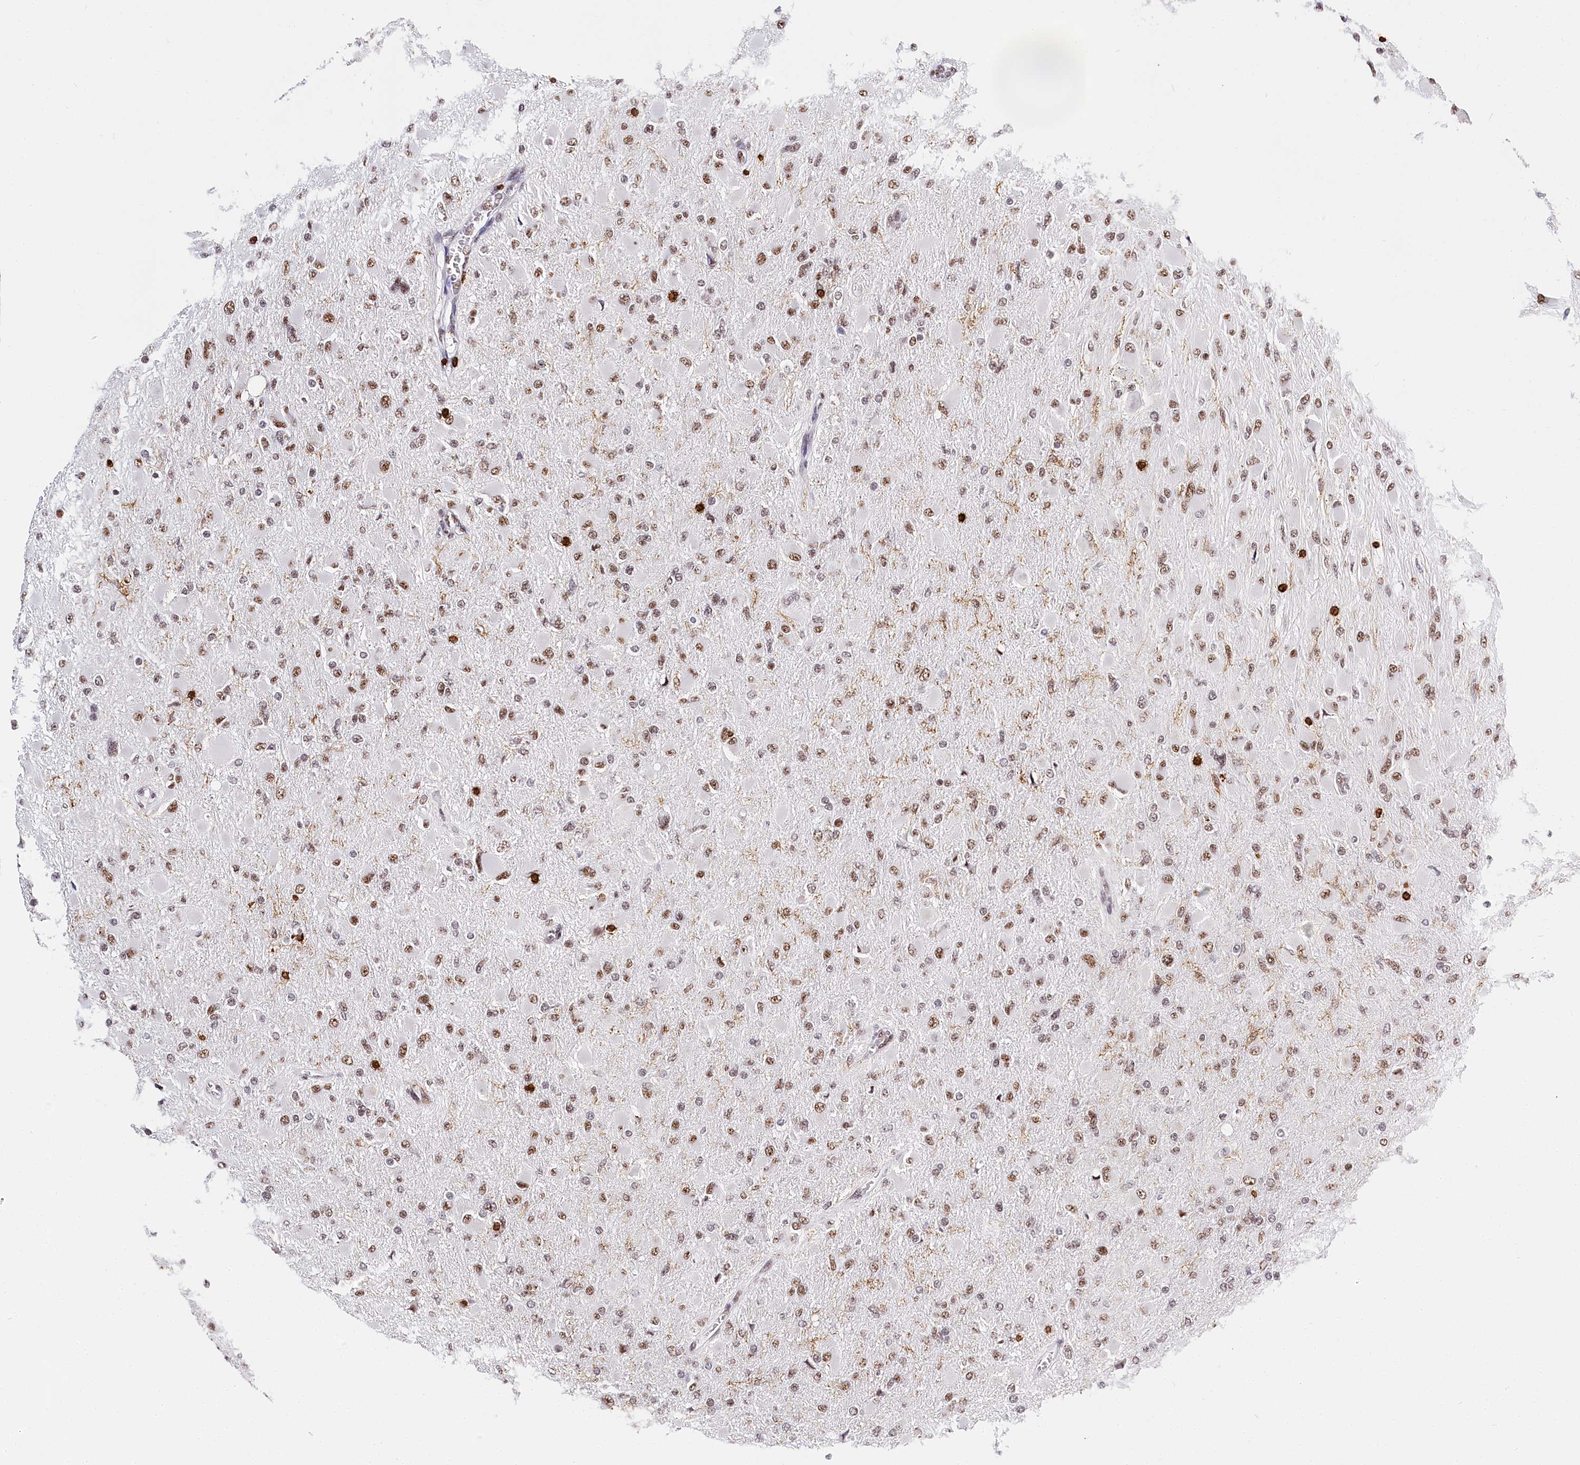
{"staining": {"intensity": "weak", "quantity": ">75%", "location": "nuclear"}, "tissue": "glioma", "cell_type": "Tumor cells", "image_type": "cancer", "snomed": [{"axis": "morphology", "description": "Glioma, malignant, High grade"}, {"axis": "topography", "description": "Cerebral cortex"}], "caption": "IHC (DAB) staining of glioma demonstrates weak nuclear protein positivity in approximately >75% of tumor cells.", "gene": "BARD1", "patient": {"sex": "female", "age": 36}}